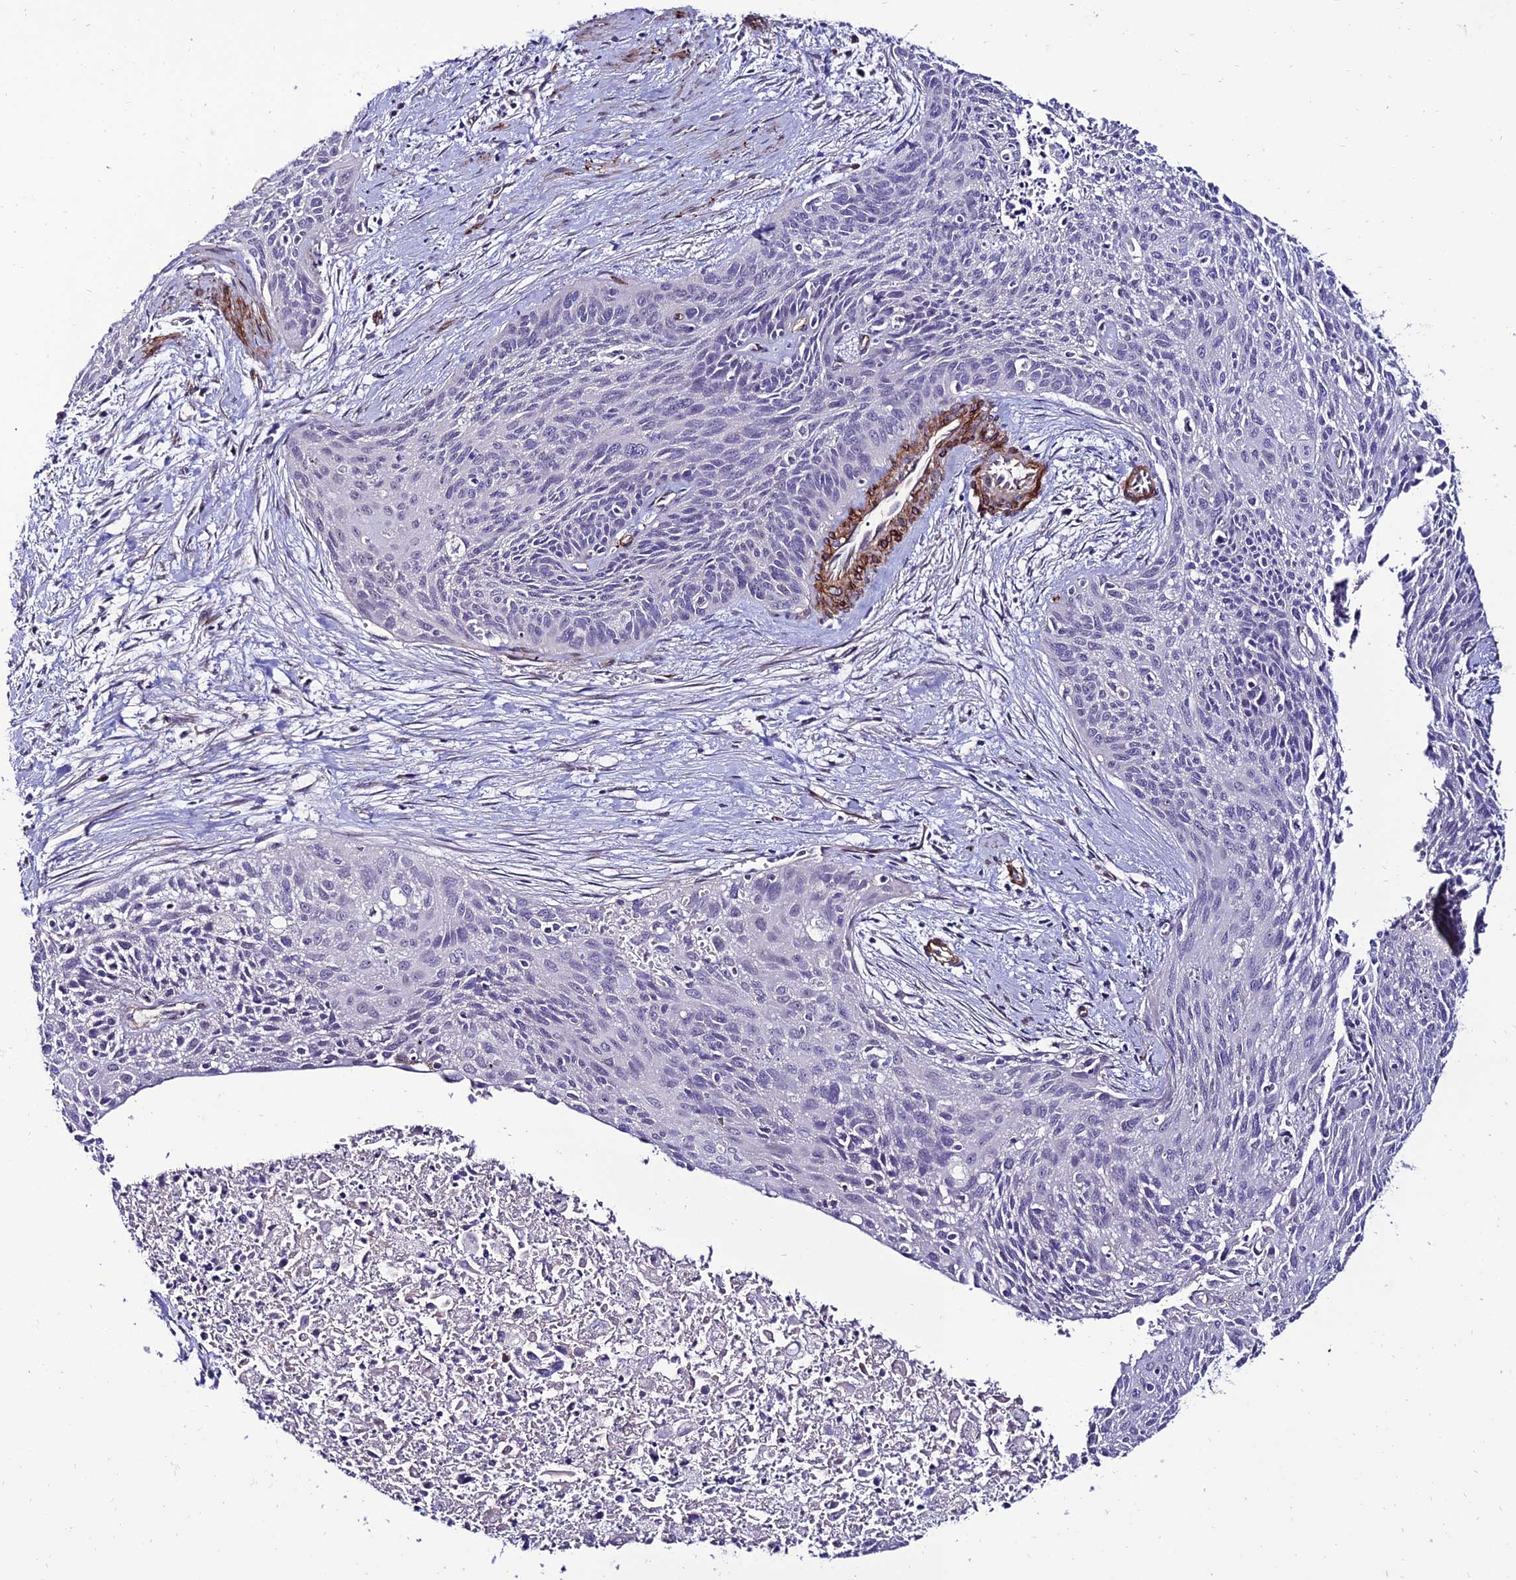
{"staining": {"intensity": "negative", "quantity": "none", "location": "none"}, "tissue": "cervical cancer", "cell_type": "Tumor cells", "image_type": "cancer", "snomed": [{"axis": "morphology", "description": "Squamous cell carcinoma, NOS"}, {"axis": "topography", "description": "Cervix"}], "caption": "Immunohistochemical staining of human cervical cancer (squamous cell carcinoma) demonstrates no significant positivity in tumor cells.", "gene": "ALDH3B2", "patient": {"sex": "female", "age": 55}}